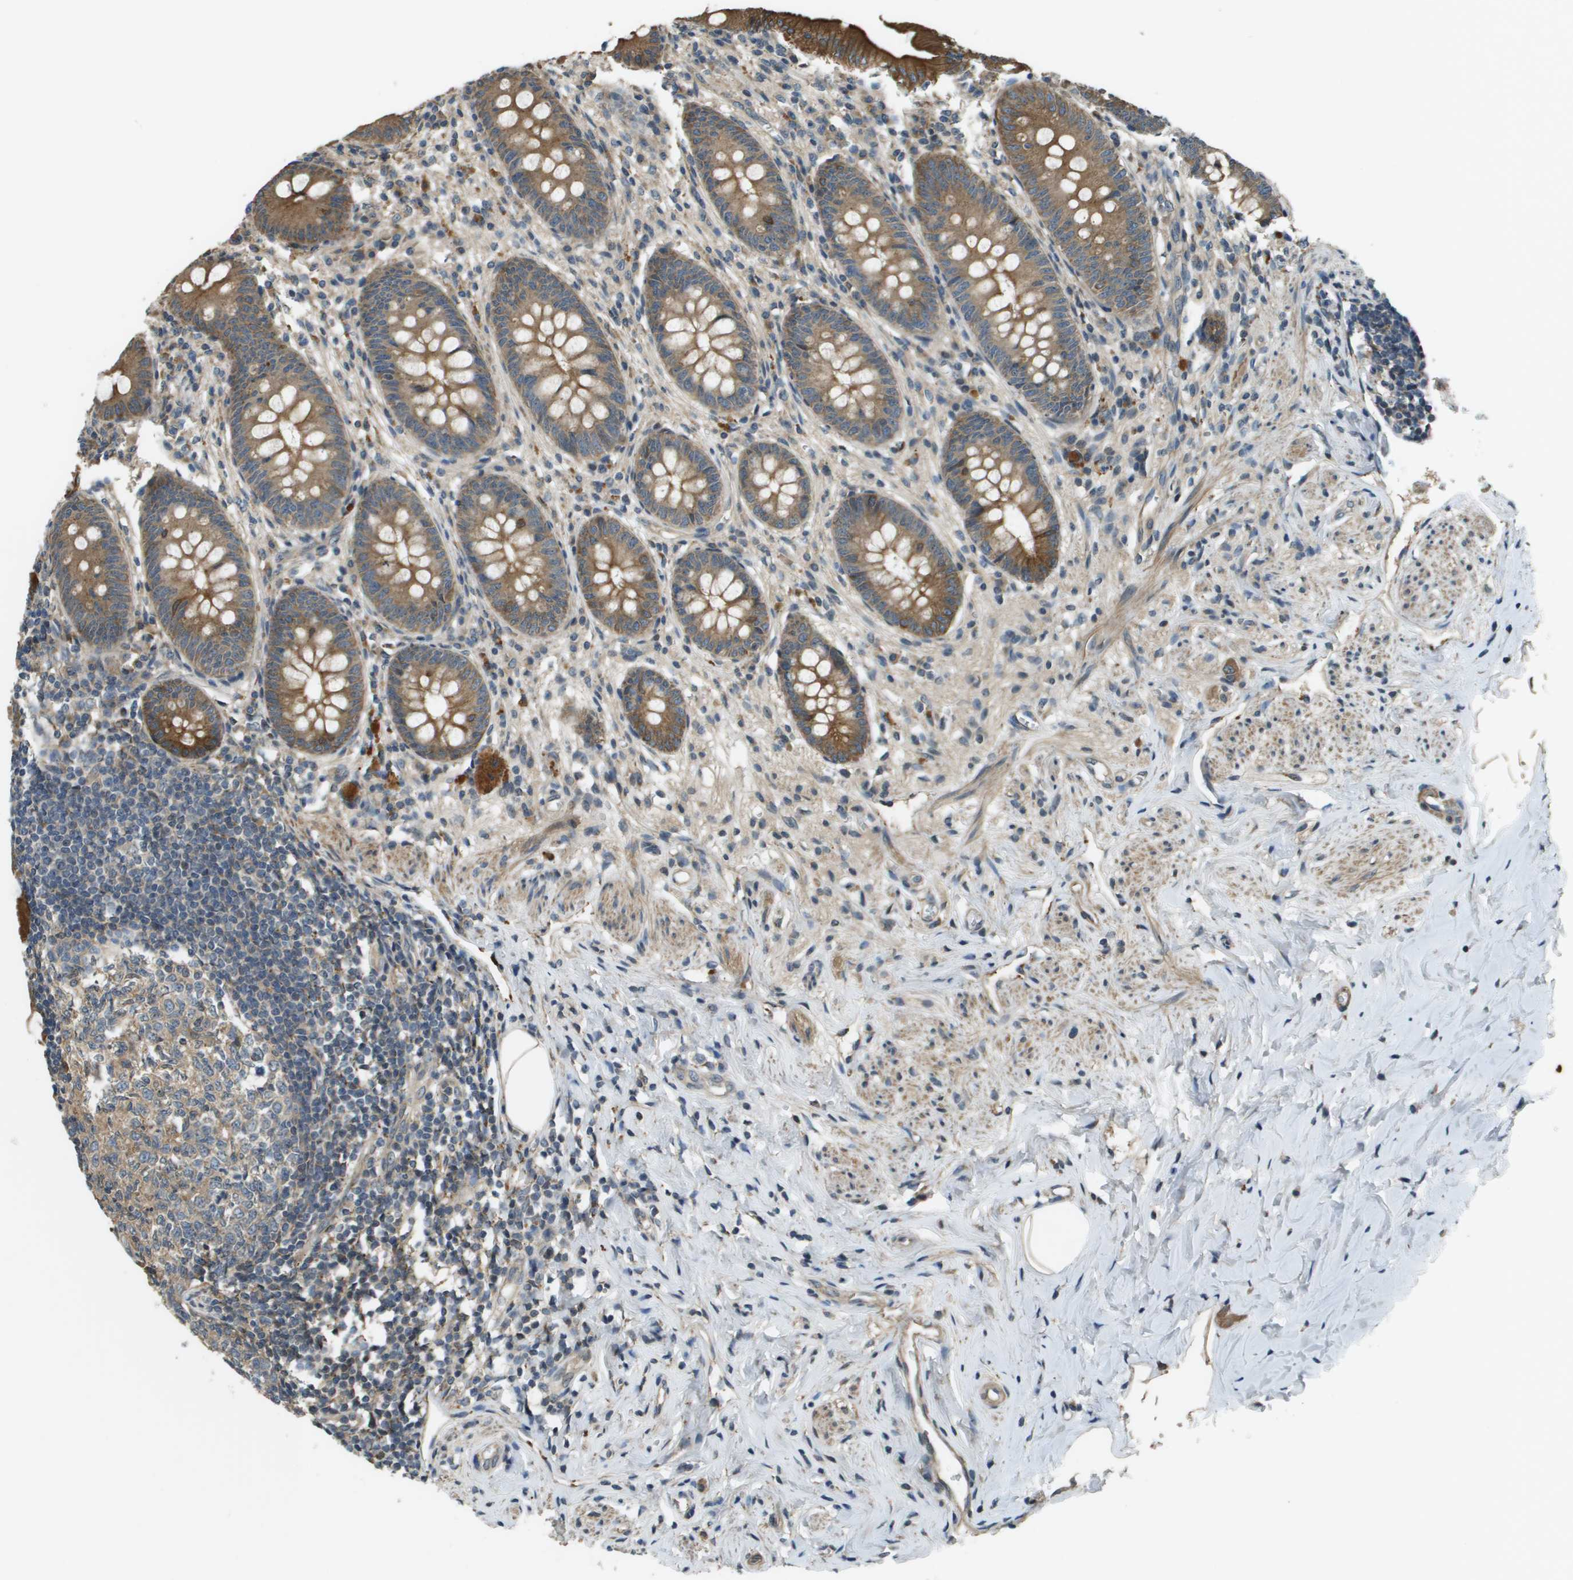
{"staining": {"intensity": "strong", "quantity": ">75%", "location": "cytoplasmic/membranous"}, "tissue": "appendix", "cell_type": "Glandular cells", "image_type": "normal", "snomed": [{"axis": "morphology", "description": "Normal tissue, NOS"}, {"axis": "topography", "description": "Appendix"}], "caption": "This photomicrograph displays immunohistochemistry staining of unremarkable appendix, with high strong cytoplasmic/membranous positivity in about >75% of glandular cells.", "gene": "CDKN2C", "patient": {"sex": "male", "age": 56}}